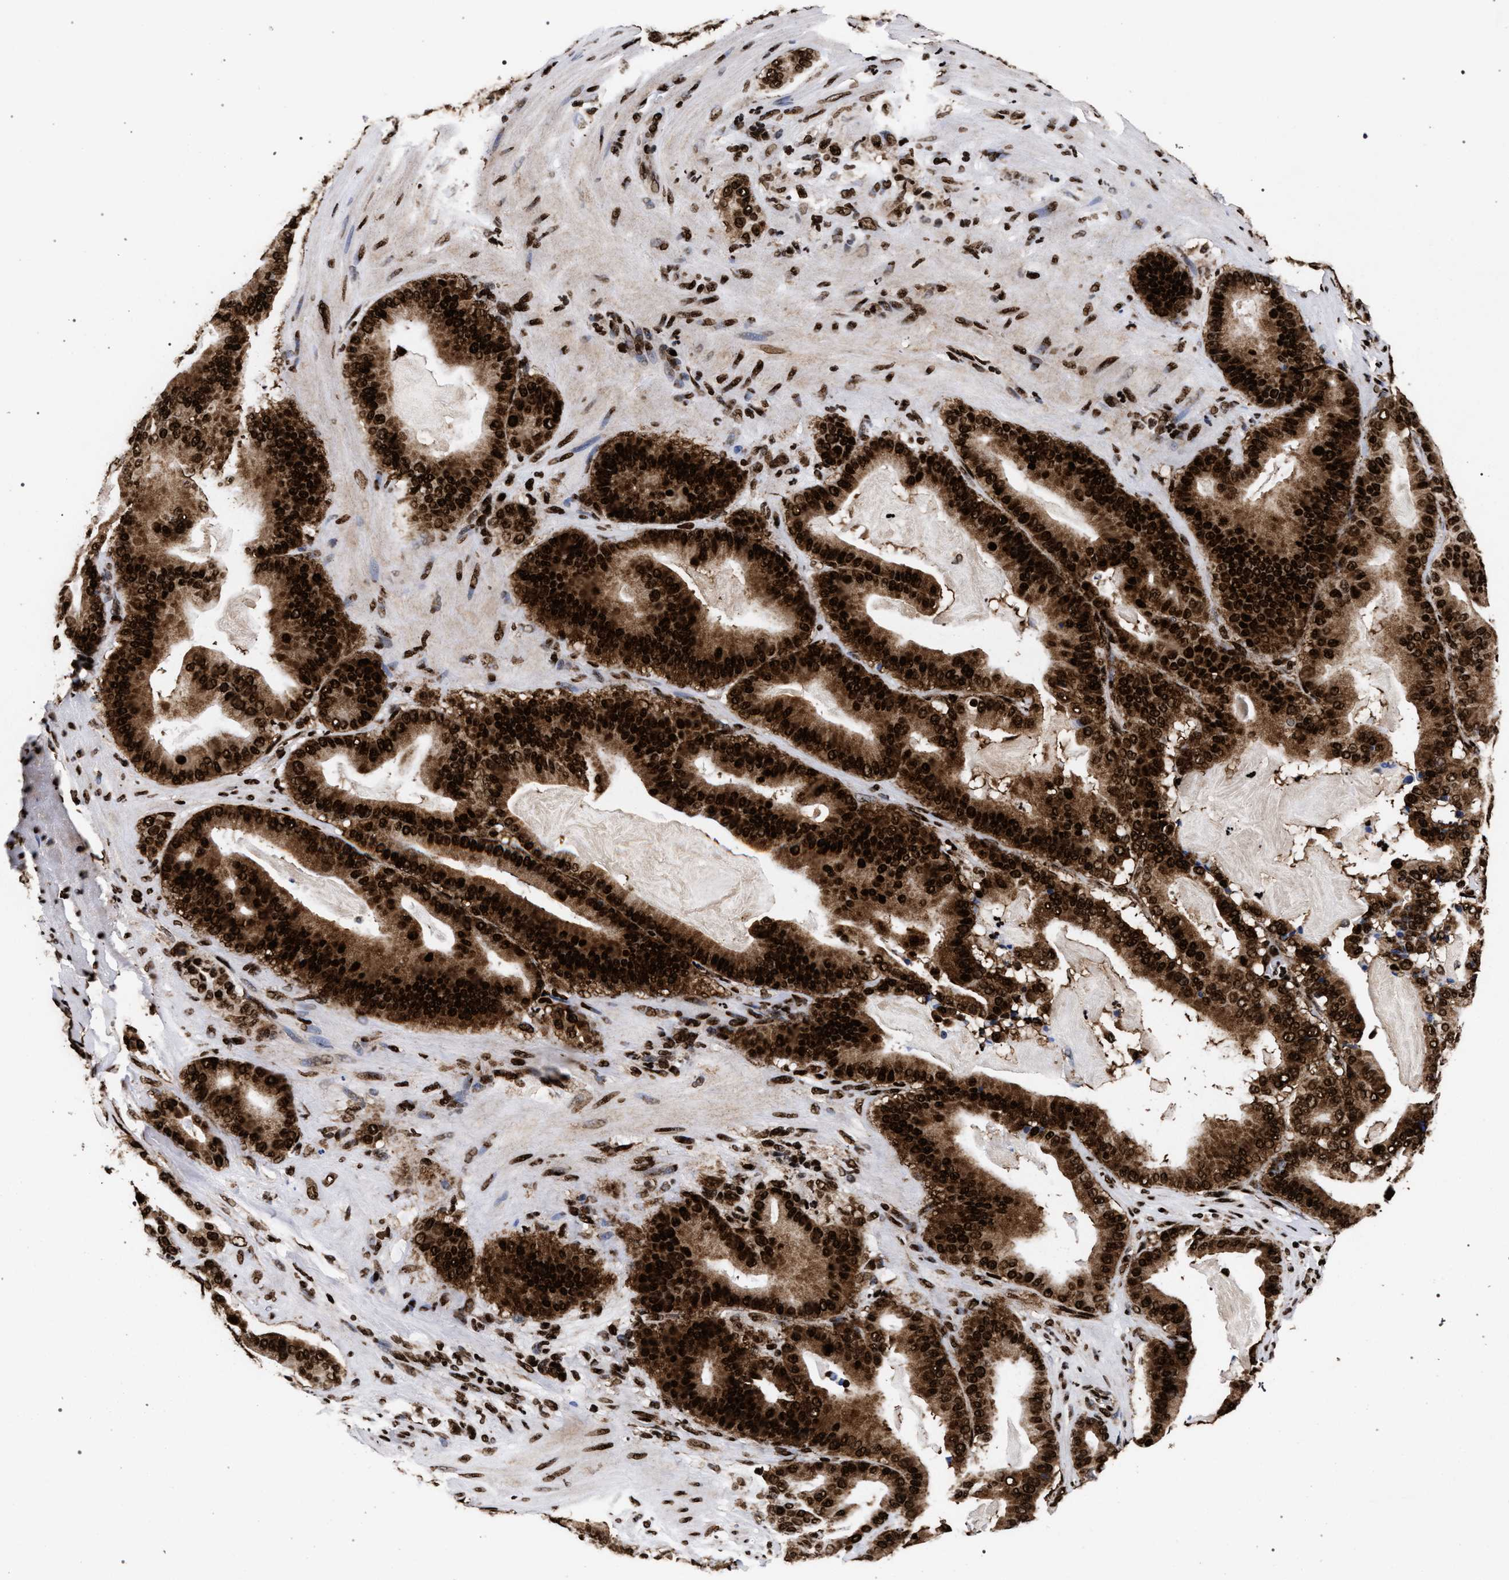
{"staining": {"intensity": "strong", "quantity": ">75%", "location": "cytoplasmic/membranous,nuclear"}, "tissue": "pancreatic cancer", "cell_type": "Tumor cells", "image_type": "cancer", "snomed": [{"axis": "morphology", "description": "Adenocarcinoma, NOS"}, {"axis": "topography", "description": "Pancreas"}], "caption": "Immunohistochemical staining of pancreatic cancer displays high levels of strong cytoplasmic/membranous and nuclear protein positivity in approximately >75% of tumor cells.", "gene": "HNRNPA1", "patient": {"sex": "male", "age": 63}}